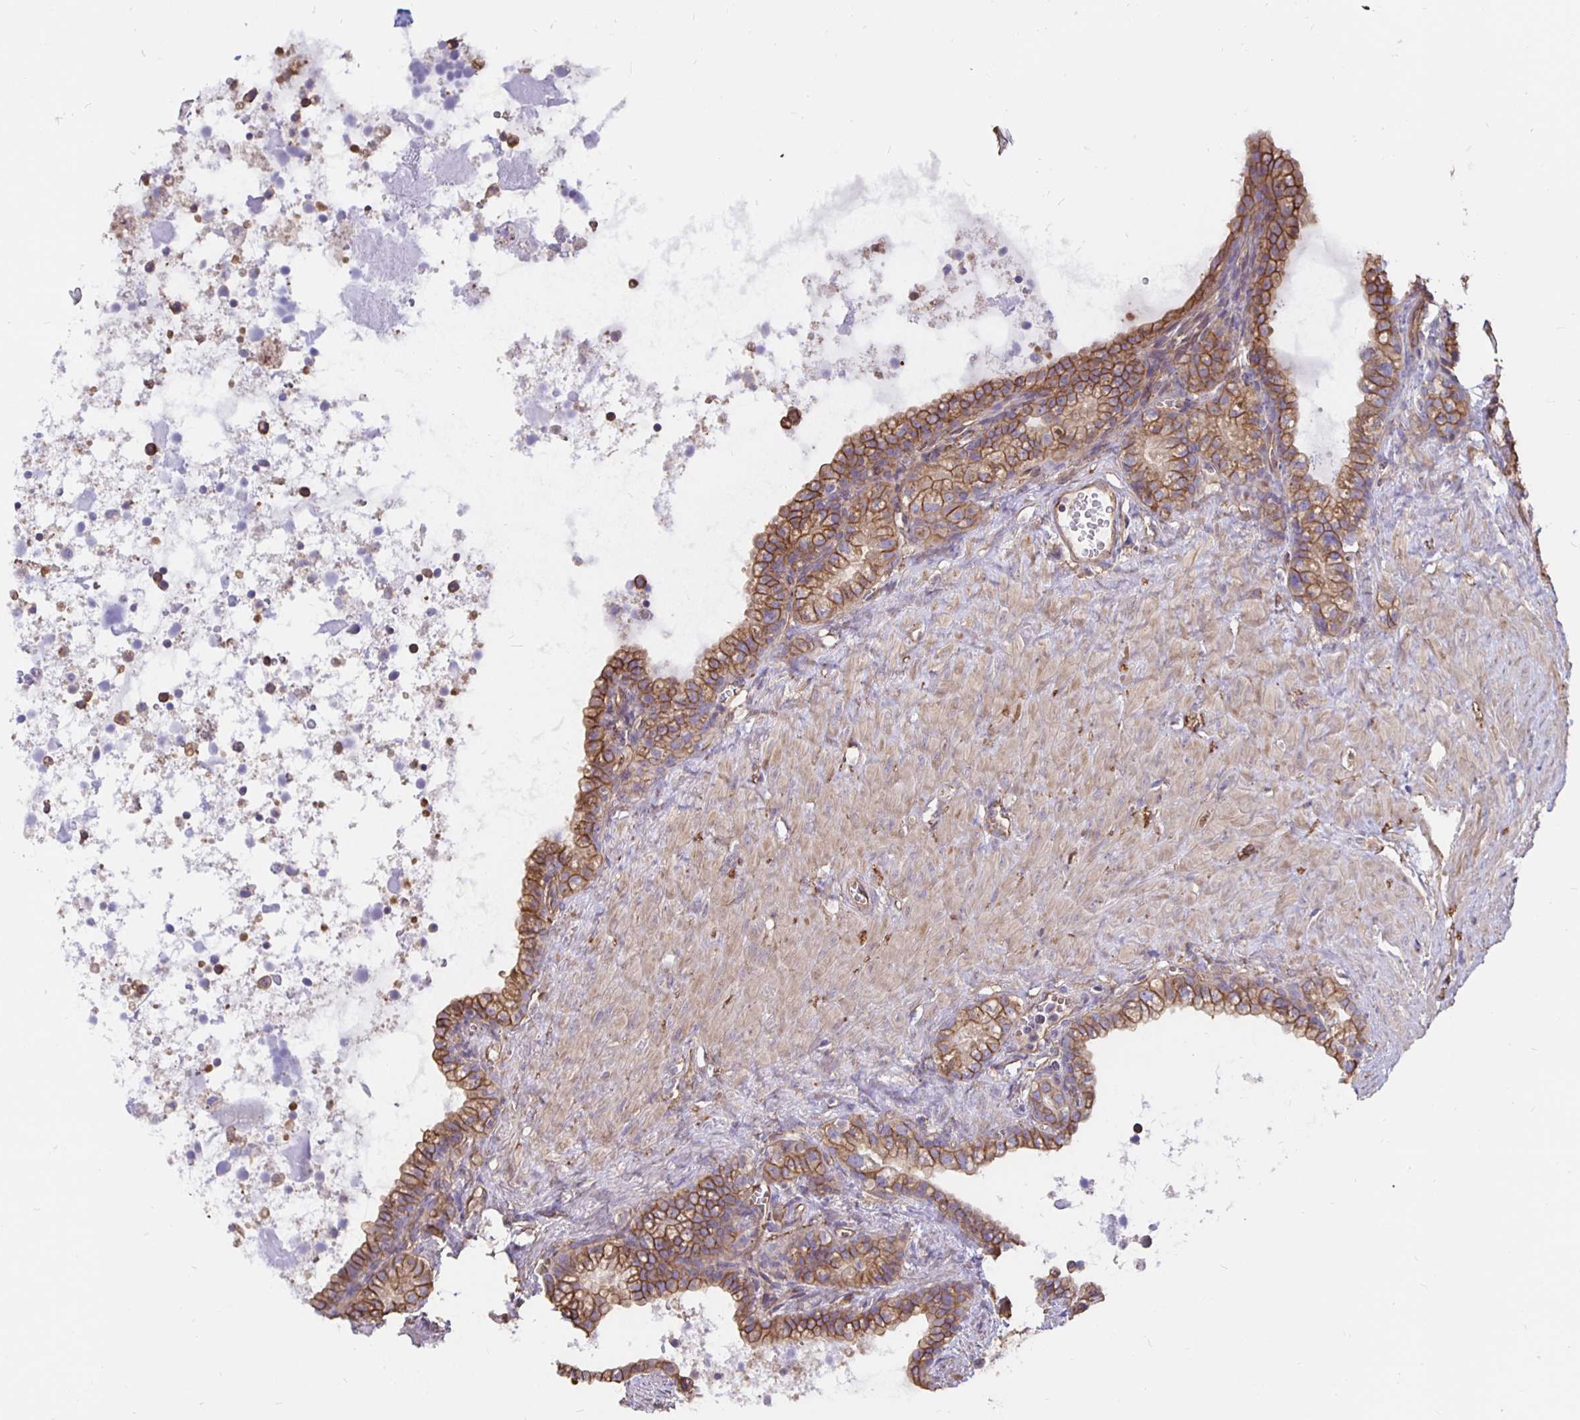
{"staining": {"intensity": "moderate", "quantity": ">75%", "location": "cytoplasmic/membranous"}, "tissue": "seminal vesicle", "cell_type": "Glandular cells", "image_type": "normal", "snomed": [{"axis": "morphology", "description": "Normal tissue, NOS"}, {"axis": "topography", "description": "Seminal veicle"}], "caption": "Normal seminal vesicle reveals moderate cytoplasmic/membranous staining in about >75% of glandular cells (IHC, brightfield microscopy, high magnification)..", "gene": "ARHGEF39", "patient": {"sex": "male", "age": 76}}